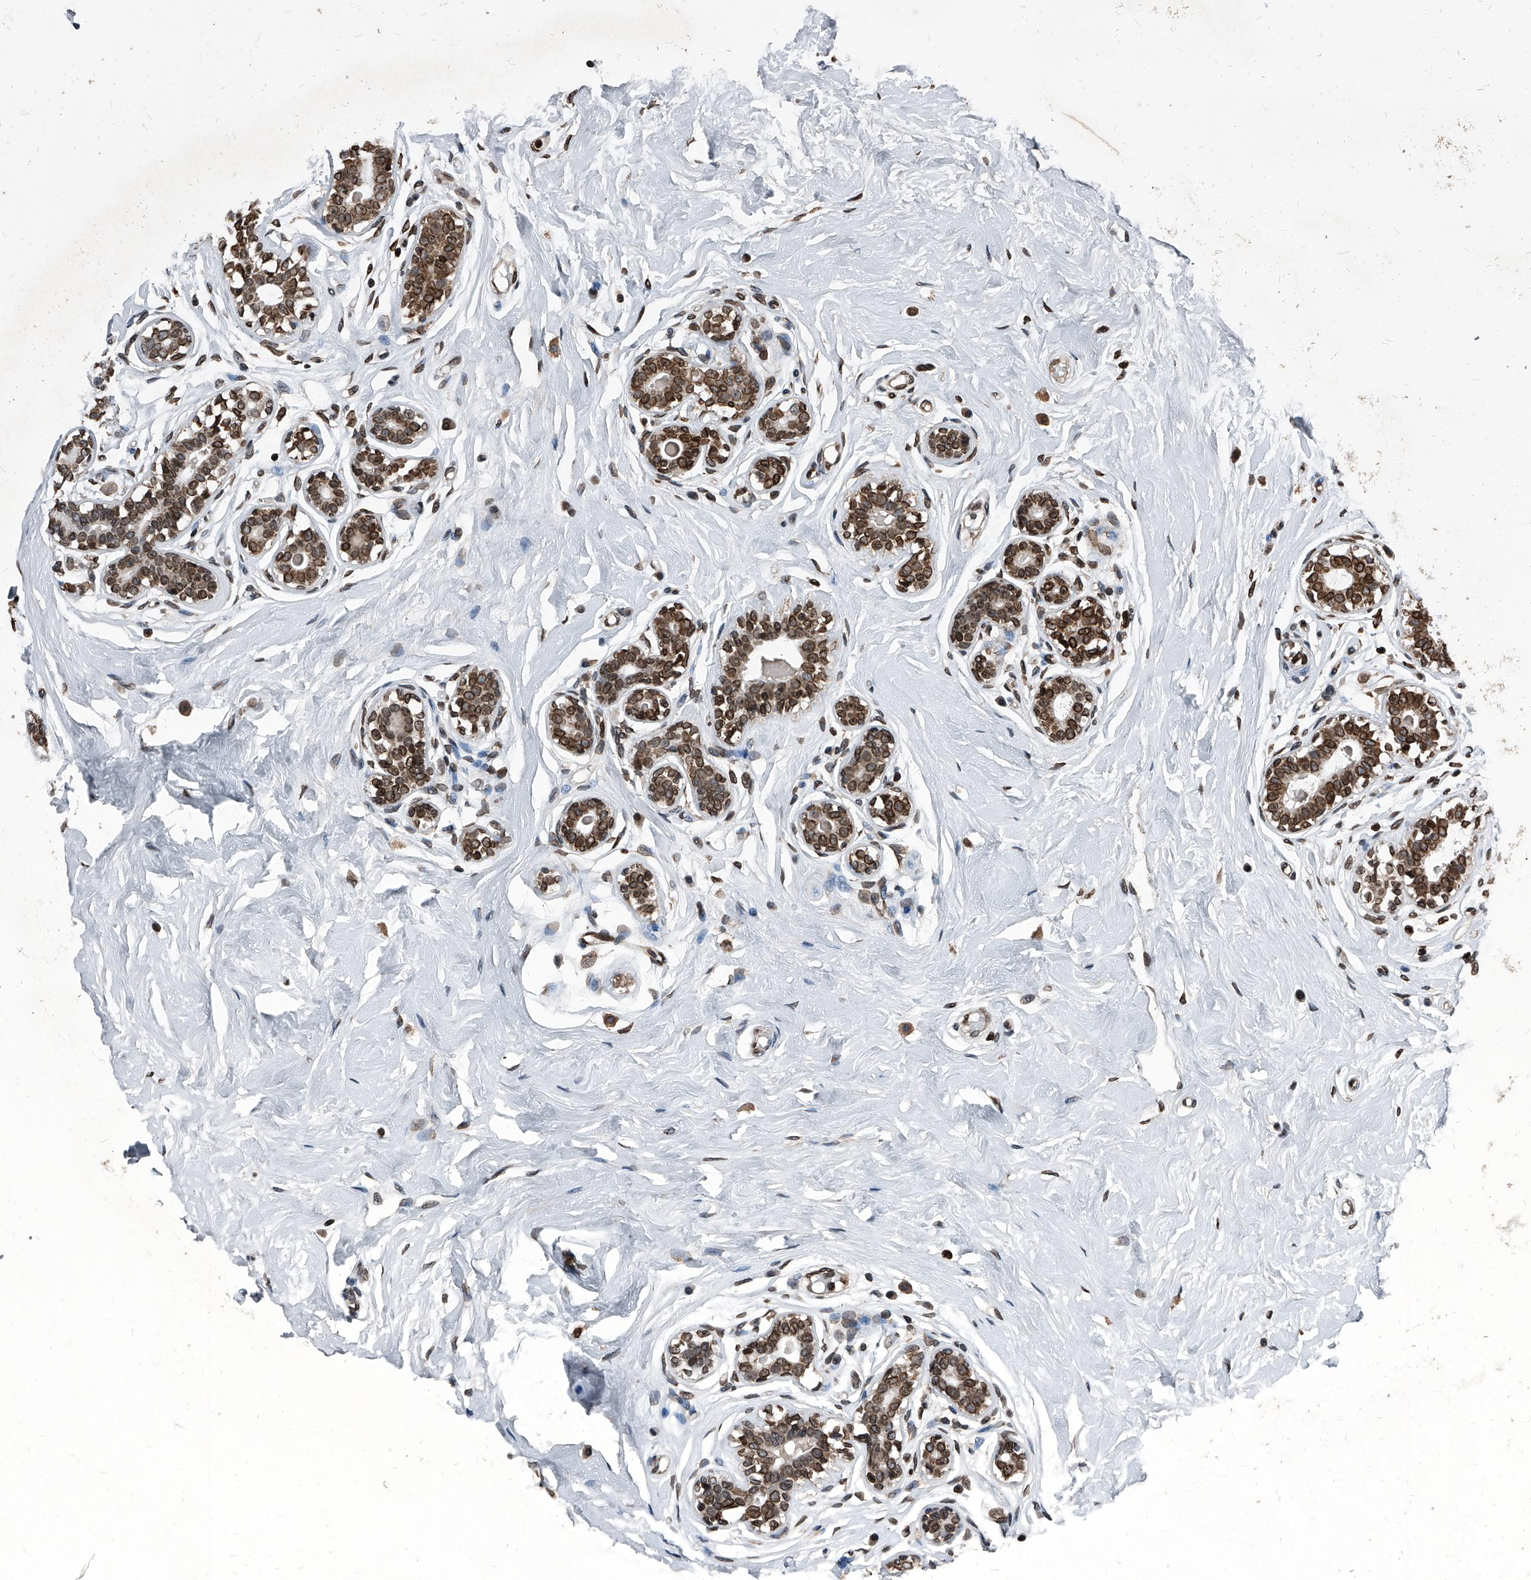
{"staining": {"intensity": "negative", "quantity": "none", "location": "none"}, "tissue": "breast", "cell_type": "Adipocytes", "image_type": "normal", "snomed": [{"axis": "morphology", "description": "Normal tissue, NOS"}, {"axis": "morphology", "description": "Adenoma, NOS"}, {"axis": "topography", "description": "Breast"}], "caption": "Immunohistochemistry (IHC) histopathology image of unremarkable breast: breast stained with DAB (3,3'-diaminobenzidine) demonstrates no significant protein expression in adipocytes. The staining was performed using DAB (3,3'-diaminobenzidine) to visualize the protein expression in brown, while the nuclei were stained in blue with hematoxylin (Magnification: 20x).", "gene": "PHF20", "patient": {"sex": "female", "age": 23}}